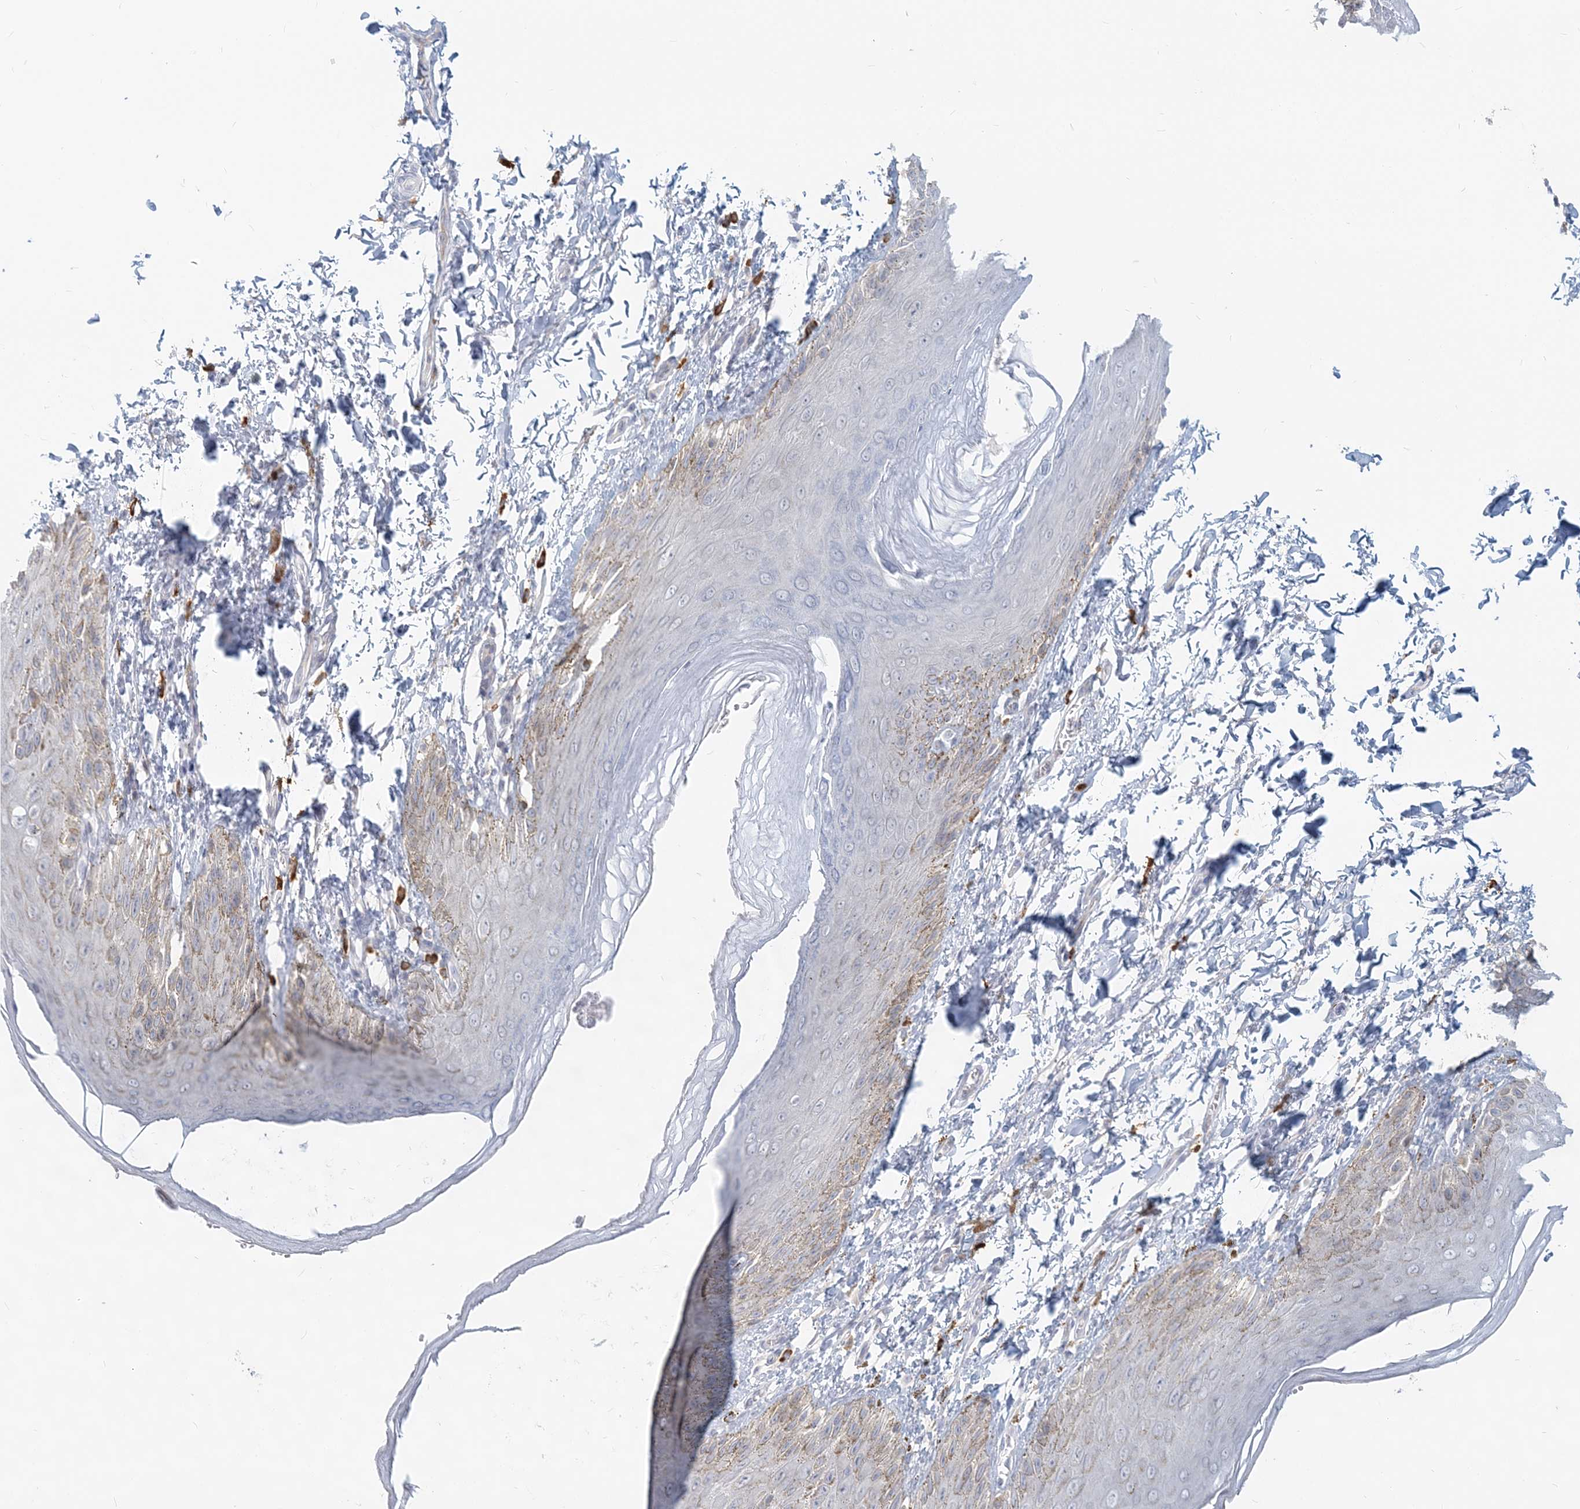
{"staining": {"intensity": "negative", "quantity": "none", "location": "none"}, "tissue": "skin", "cell_type": "Epidermal cells", "image_type": "normal", "snomed": [{"axis": "morphology", "description": "Normal tissue, NOS"}, {"axis": "topography", "description": "Anal"}], "caption": "This is an IHC micrograph of unremarkable human skin. There is no expression in epidermal cells.", "gene": "GMPPA", "patient": {"sex": "male", "age": 44}}